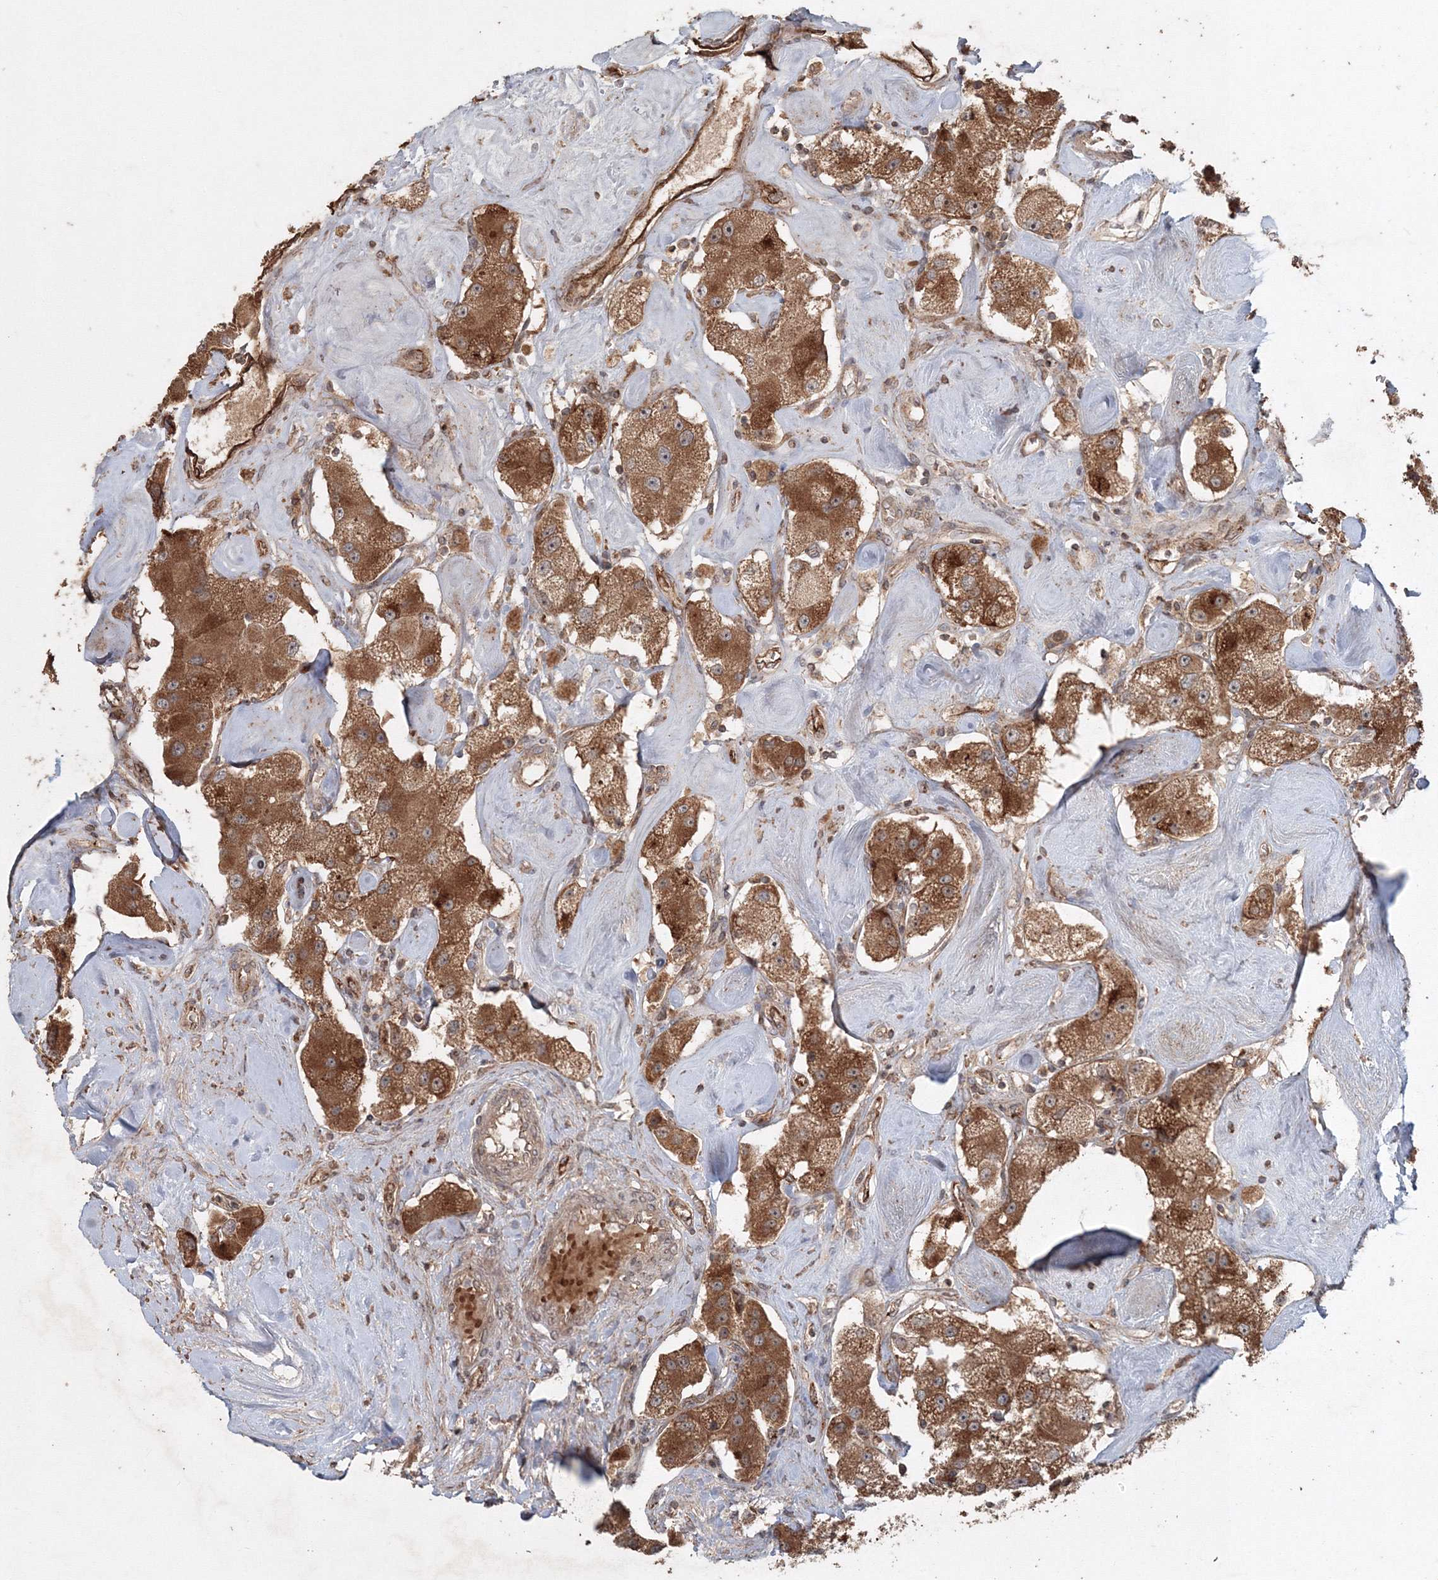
{"staining": {"intensity": "moderate", "quantity": ">75%", "location": "cytoplasmic/membranous"}, "tissue": "carcinoid", "cell_type": "Tumor cells", "image_type": "cancer", "snomed": [{"axis": "morphology", "description": "Carcinoid, malignant, NOS"}, {"axis": "topography", "description": "Pancreas"}], "caption": "An image of human carcinoid stained for a protein demonstrates moderate cytoplasmic/membranous brown staining in tumor cells. Immunohistochemistry (ihc) stains the protein of interest in brown and the nuclei are stained blue.", "gene": "ANAPC16", "patient": {"sex": "male", "age": 41}}